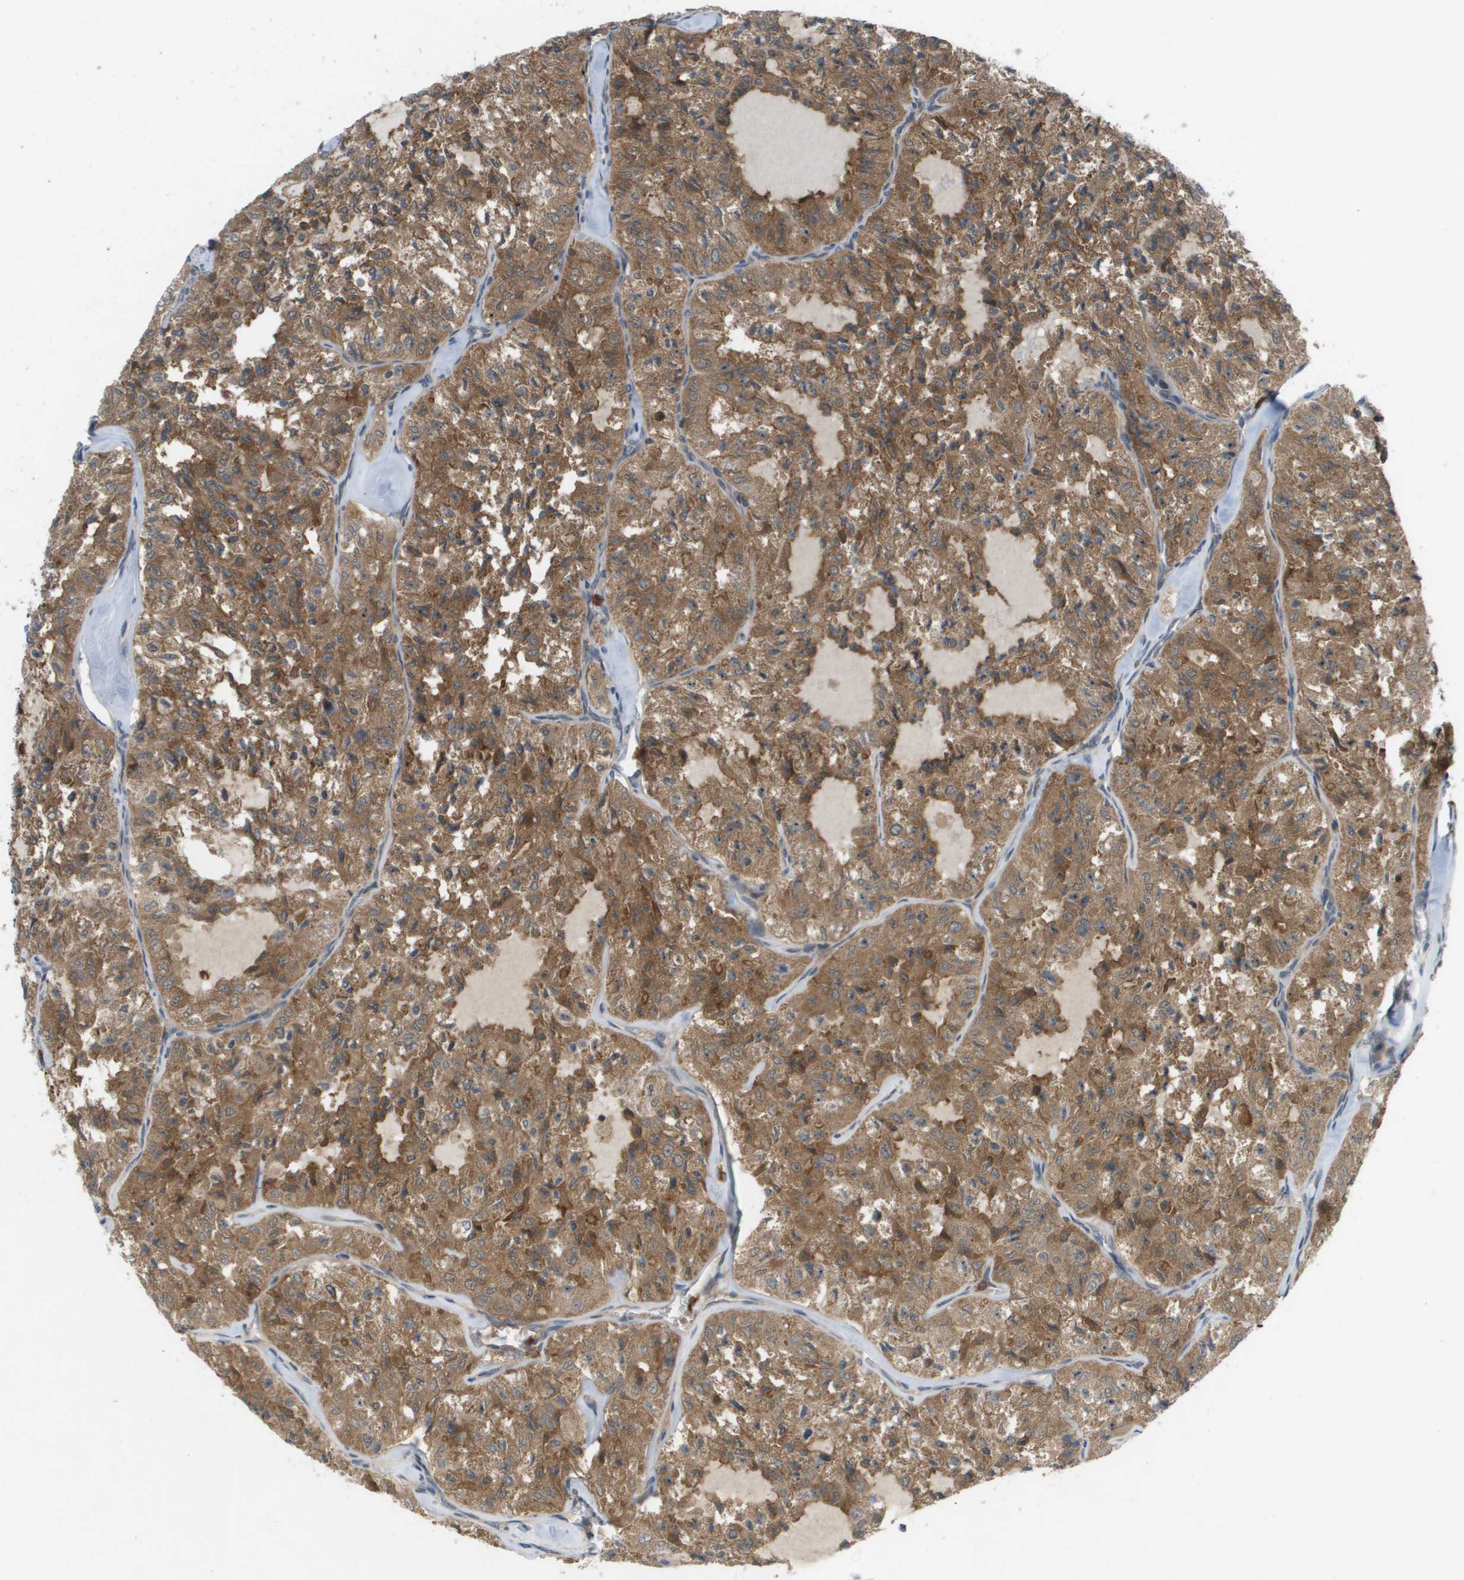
{"staining": {"intensity": "moderate", "quantity": ">75%", "location": "cytoplasmic/membranous"}, "tissue": "thyroid cancer", "cell_type": "Tumor cells", "image_type": "cancer", "snomed": [{"axis": "morphology", "description": "Follicular adenoma carcinoma, NOS"}, {"axis": "topography", "description": "Thyroid gland"}], "caption": "Moderate cytoplasmic/membranous staining is present in approximately >75% of tumor cells in thyroid follicular adenoma carcinoma.", "gene": "PALD1", "patient": {"sex": "male", "age": 75}}